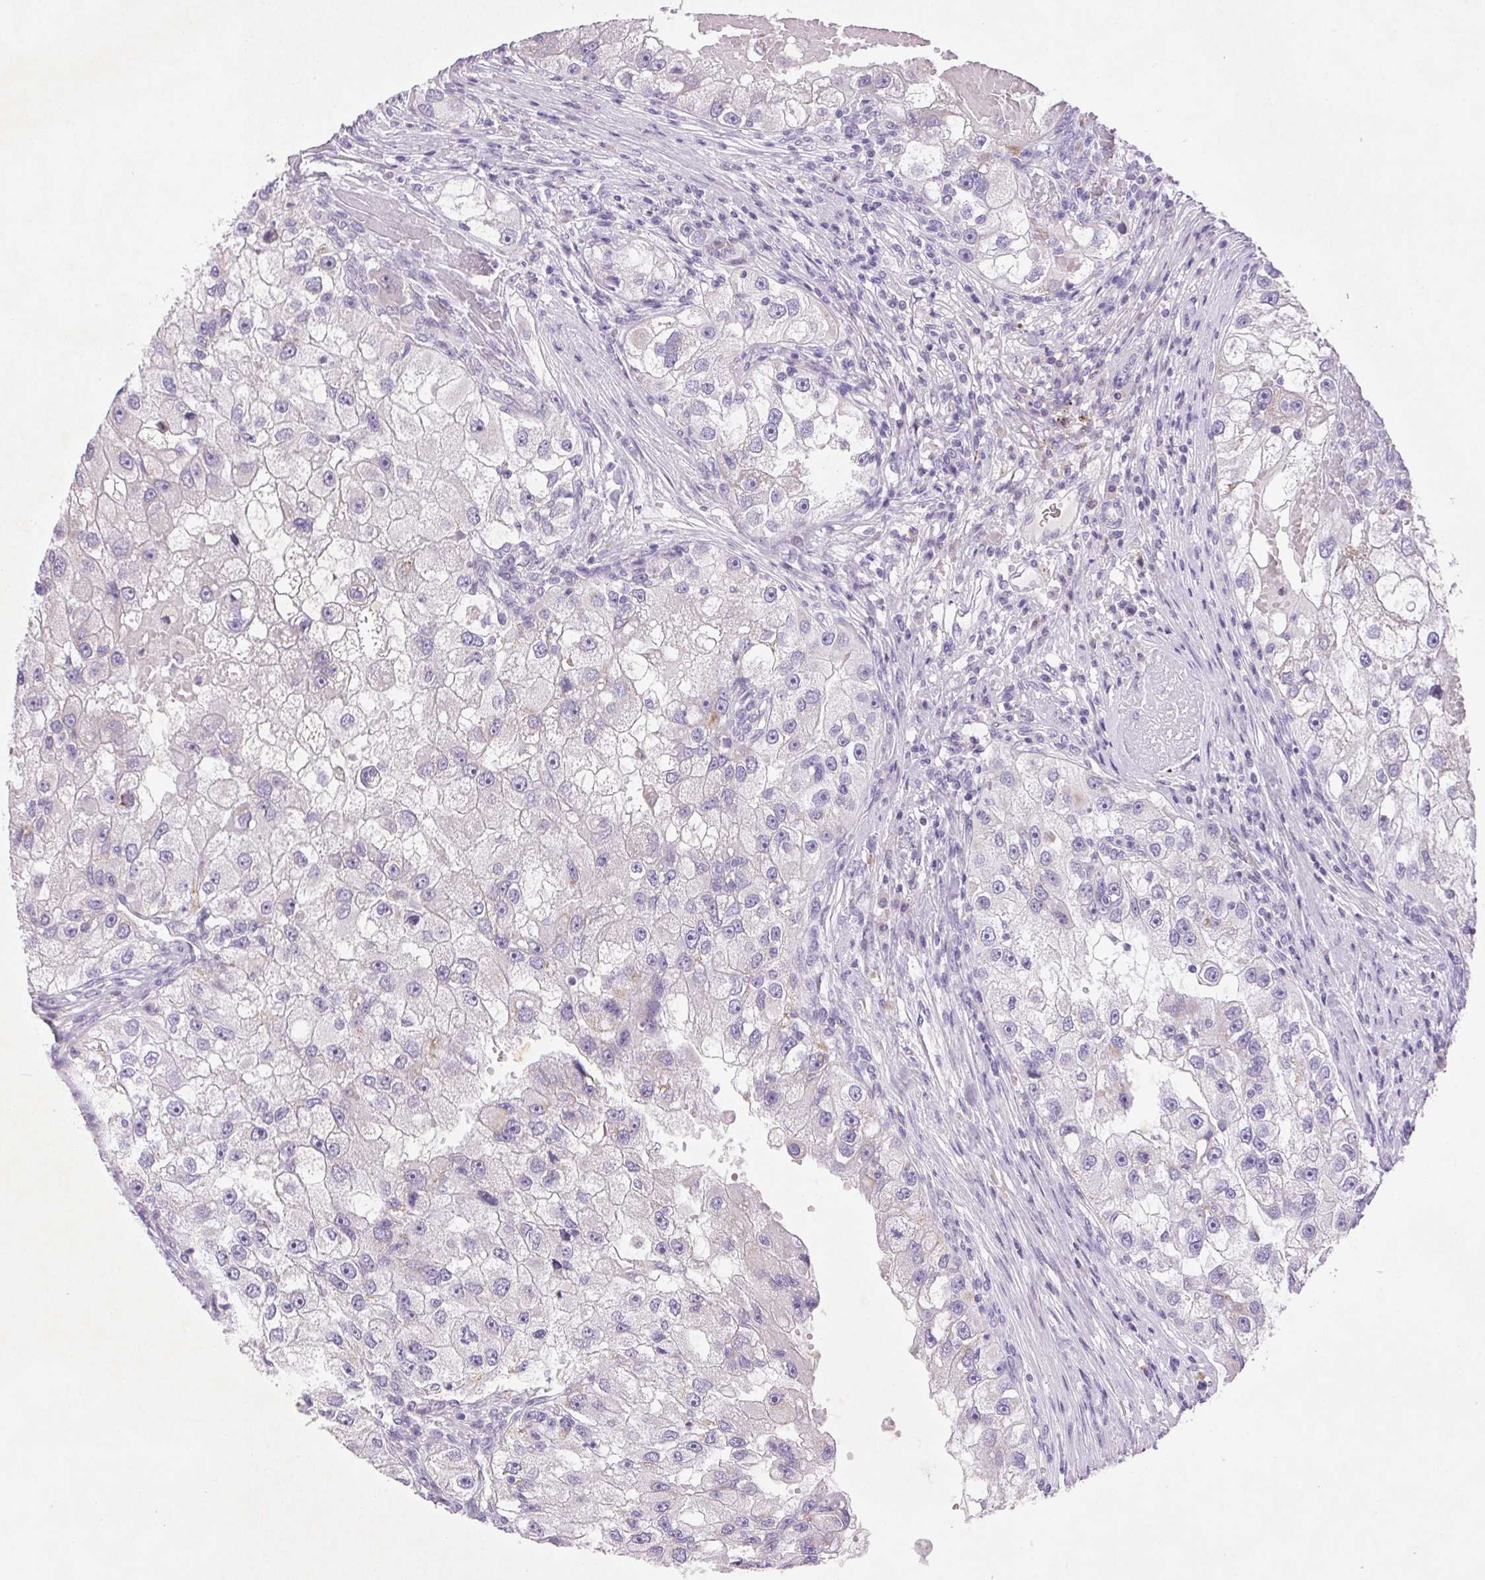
{"staining": {"intensity": "negative", "quantity": "none", "location": "none"}, "tissue": "renal cancer", "cell_type": "Tumor cells", "image_type": "cancer", "snomed": [{"axis": "morphology", "description": "Adenocarcinoma, NOS"}, {"axis": "topography", "description": "Kidney"}], "caption": "An immunohistochemistry image of renal cancer (adenocarcinoma) is shown. There is no staining in tumor cells of renal cancer (adenocarcinoma).", "gene": "ARHGAP11B", "patient": {"sex": "male", "age": 63}}